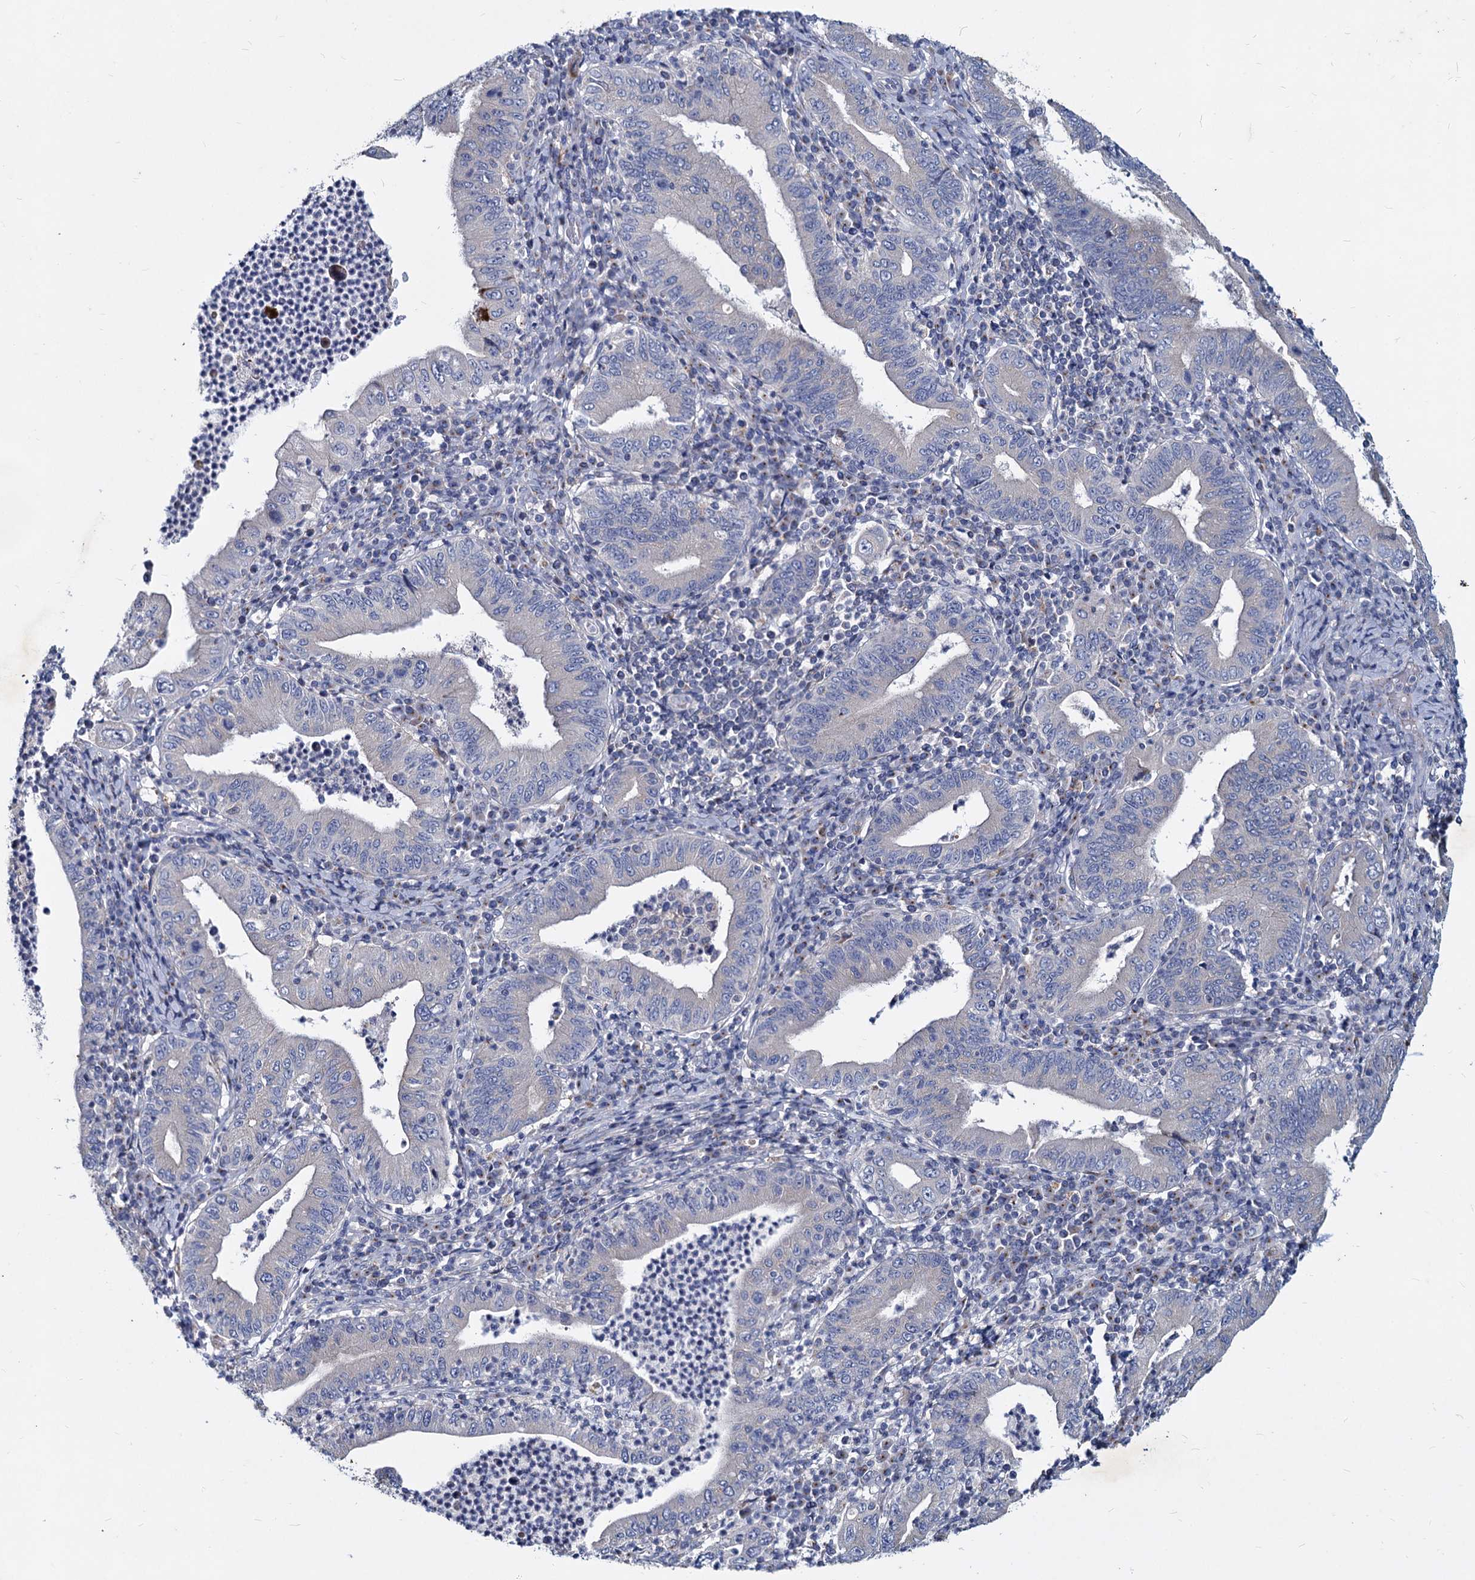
{"staining": {"intensity": "negative", "quantity": "none", "location": "none"}, "tissue": "stomach cancer", "cell_type": "Tumor cells", "image_type": "cancer", "snomed": [{"axis": "morphology", "description": "Normal tissue, NOS"}, {"axis": "morphology", "description": "Adenocarcinoma, NOS"}, {"axis": "topography", "description": "Esophagus"}, {"axis": "topography", "description": "Stomach, upper"}, {"axis": "topography", "description": "Peripheral nerve tissue"}], "caption": "Micrograph shows no protein expression in tumor cells of adenocarcinoma (stomach) tissue. The staining is performed using DAB brown chromogen with nuclei counter-stained in using hematoxylin.", "gene": "AGBL4", "patient": {"sex": "male", "age": 62}}